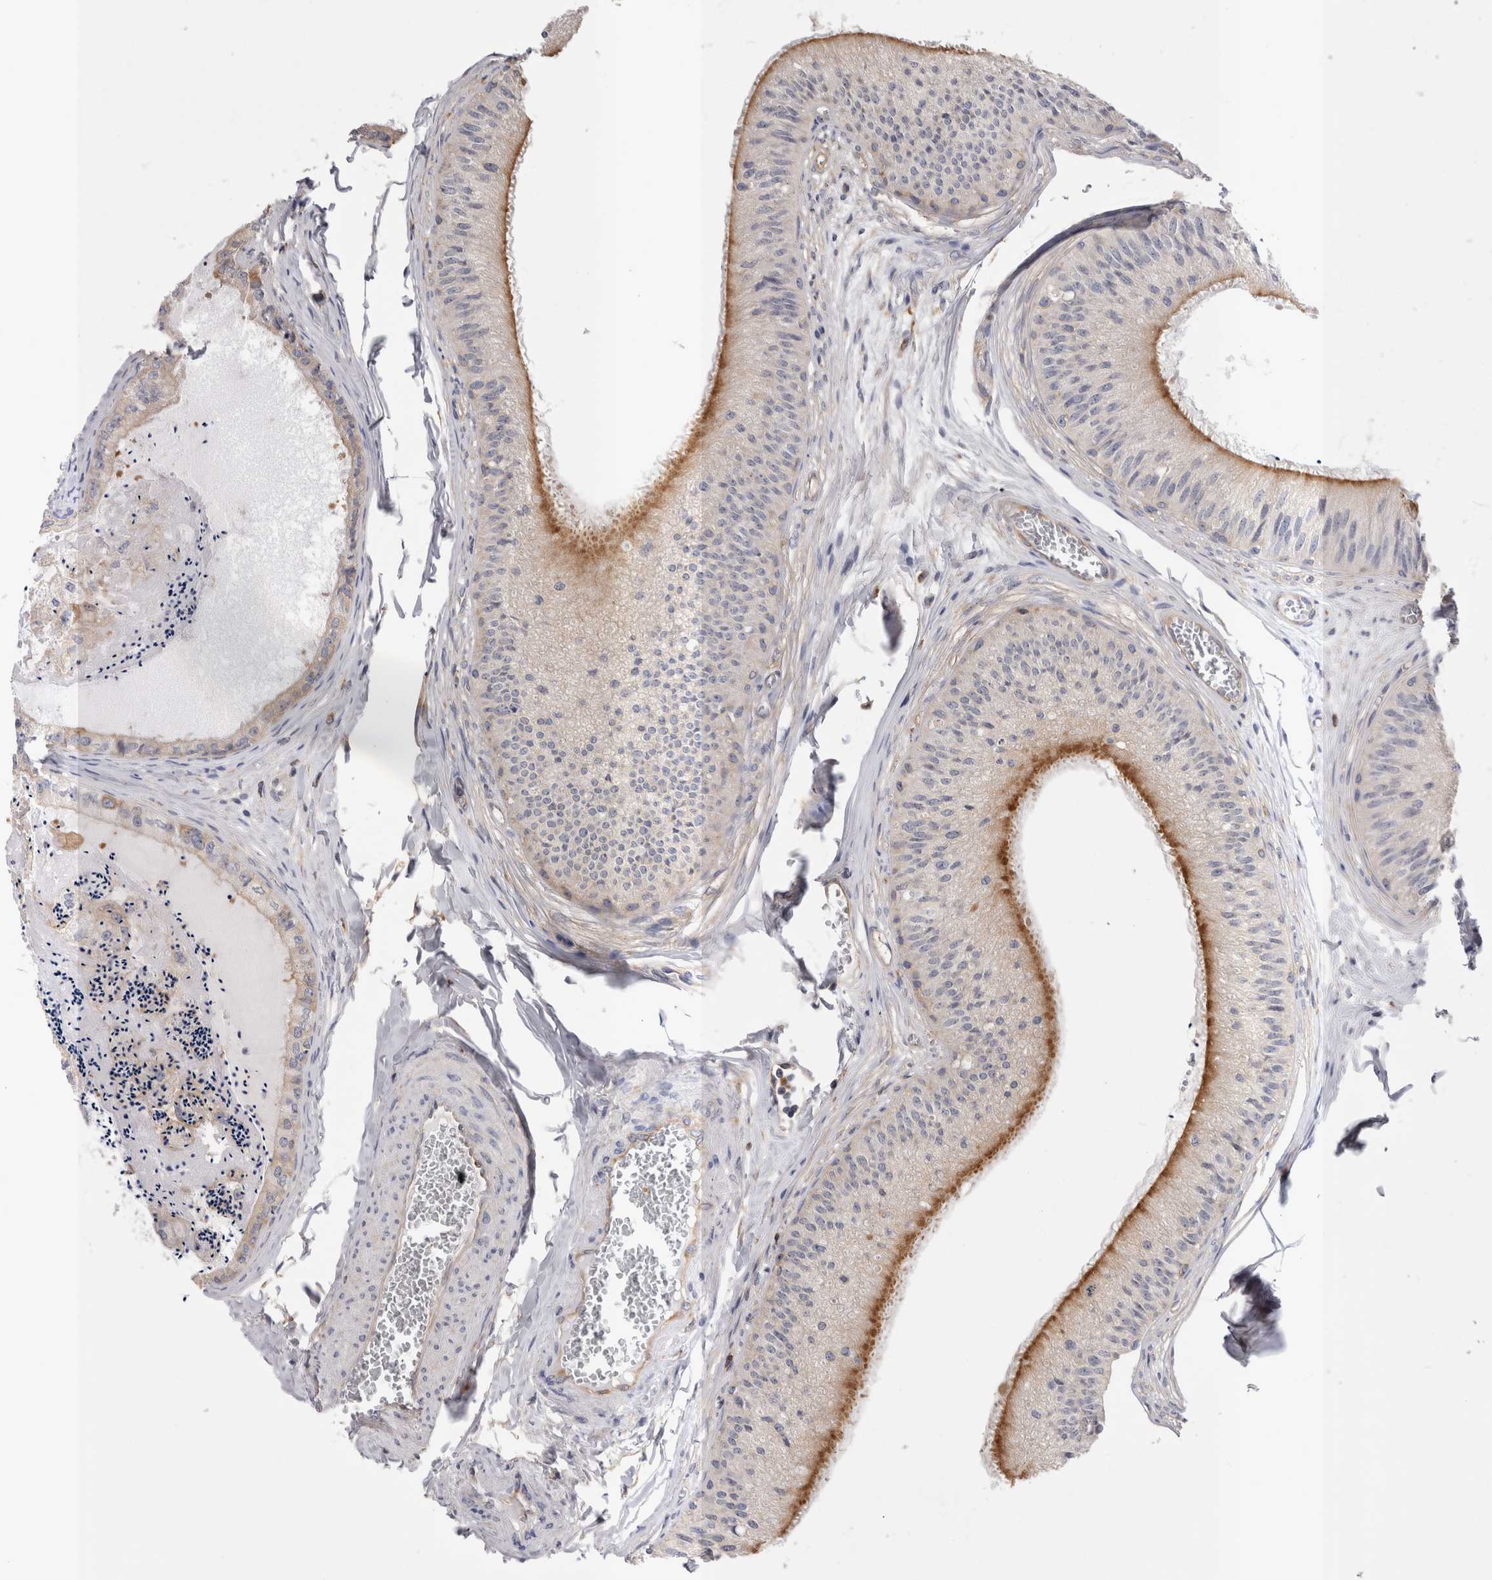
{"staining": {"intensity": "strong", "quantity": "25%-75%", "location": "cytoplasmic/membranous"}, "tissue": "epididymis", "cell_type": "Glandular cells", "image_type": "normal", "snomed": [{"axis": "morphology", "description": "Normal tissue, NOS"}, {"axis": "topography", "description": "Epididymis"}], "caption": "About 25%-75% of glandular cells in normal epididymis demonstrate strong cytoplasmic/membranous protein staining as visualized by brown immunohistochemical staining.", "gene": "RAB11FIP1", "patient": {"sex": "male", "age": 31}}